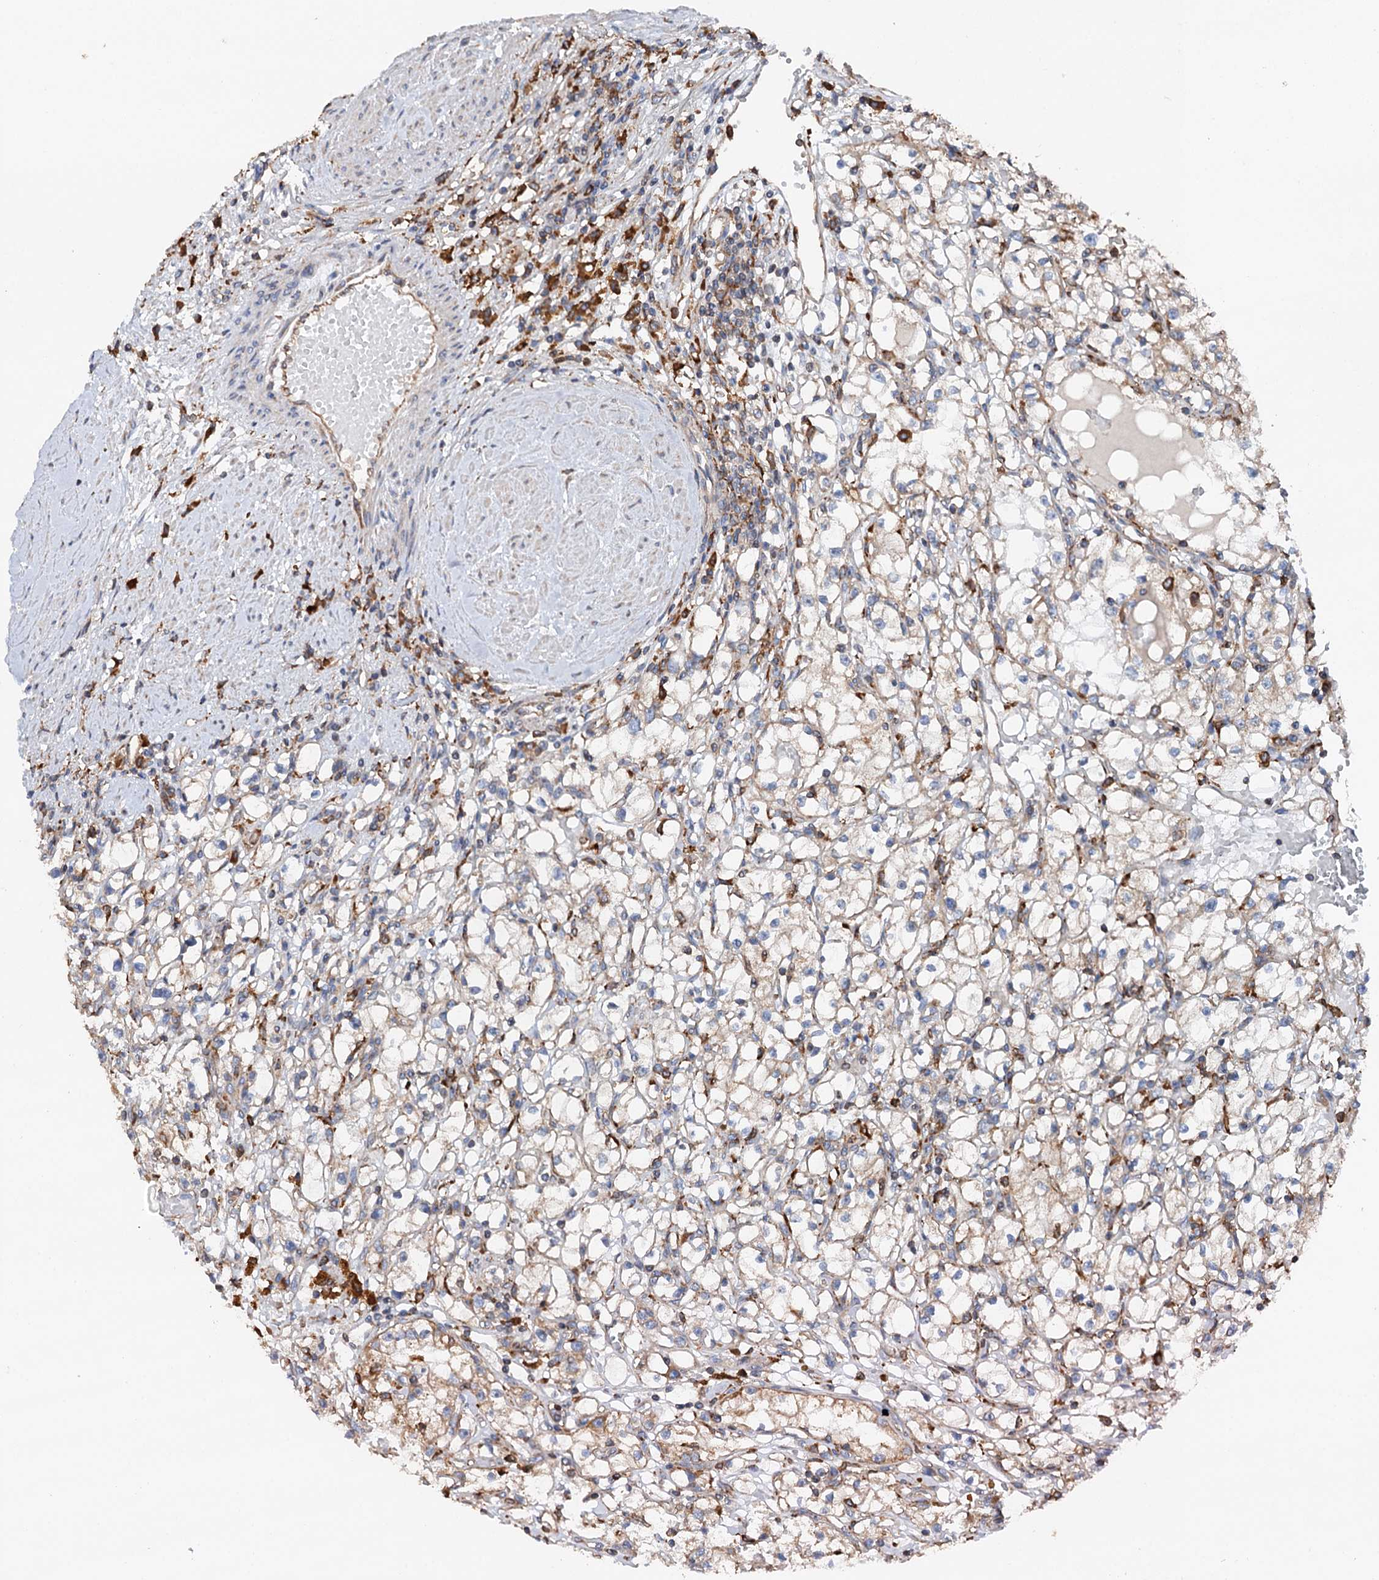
{"staining": {"intensity": "weak", "quantity": "<25%", "location": "cytoplasmic/membranous"}, "tissue": "renal cancer", "cell_type": "Tumor cells", "image_type": "cancer", "snomed": [{"axis": "morphology", "description": "Adenocarcinoma, NOS"}, {"axis": "topography", "description": "Kidney"}], "caption": "Immunohistochemistry (IHC) image of neoplastic tissue: human renal cancer stained with DAB (3,3'-diaminobenzidine) reveals no significant protein staining in tumor cells.", "gene": "ERP29", "patient": {"sex": "male", "age": 56}}